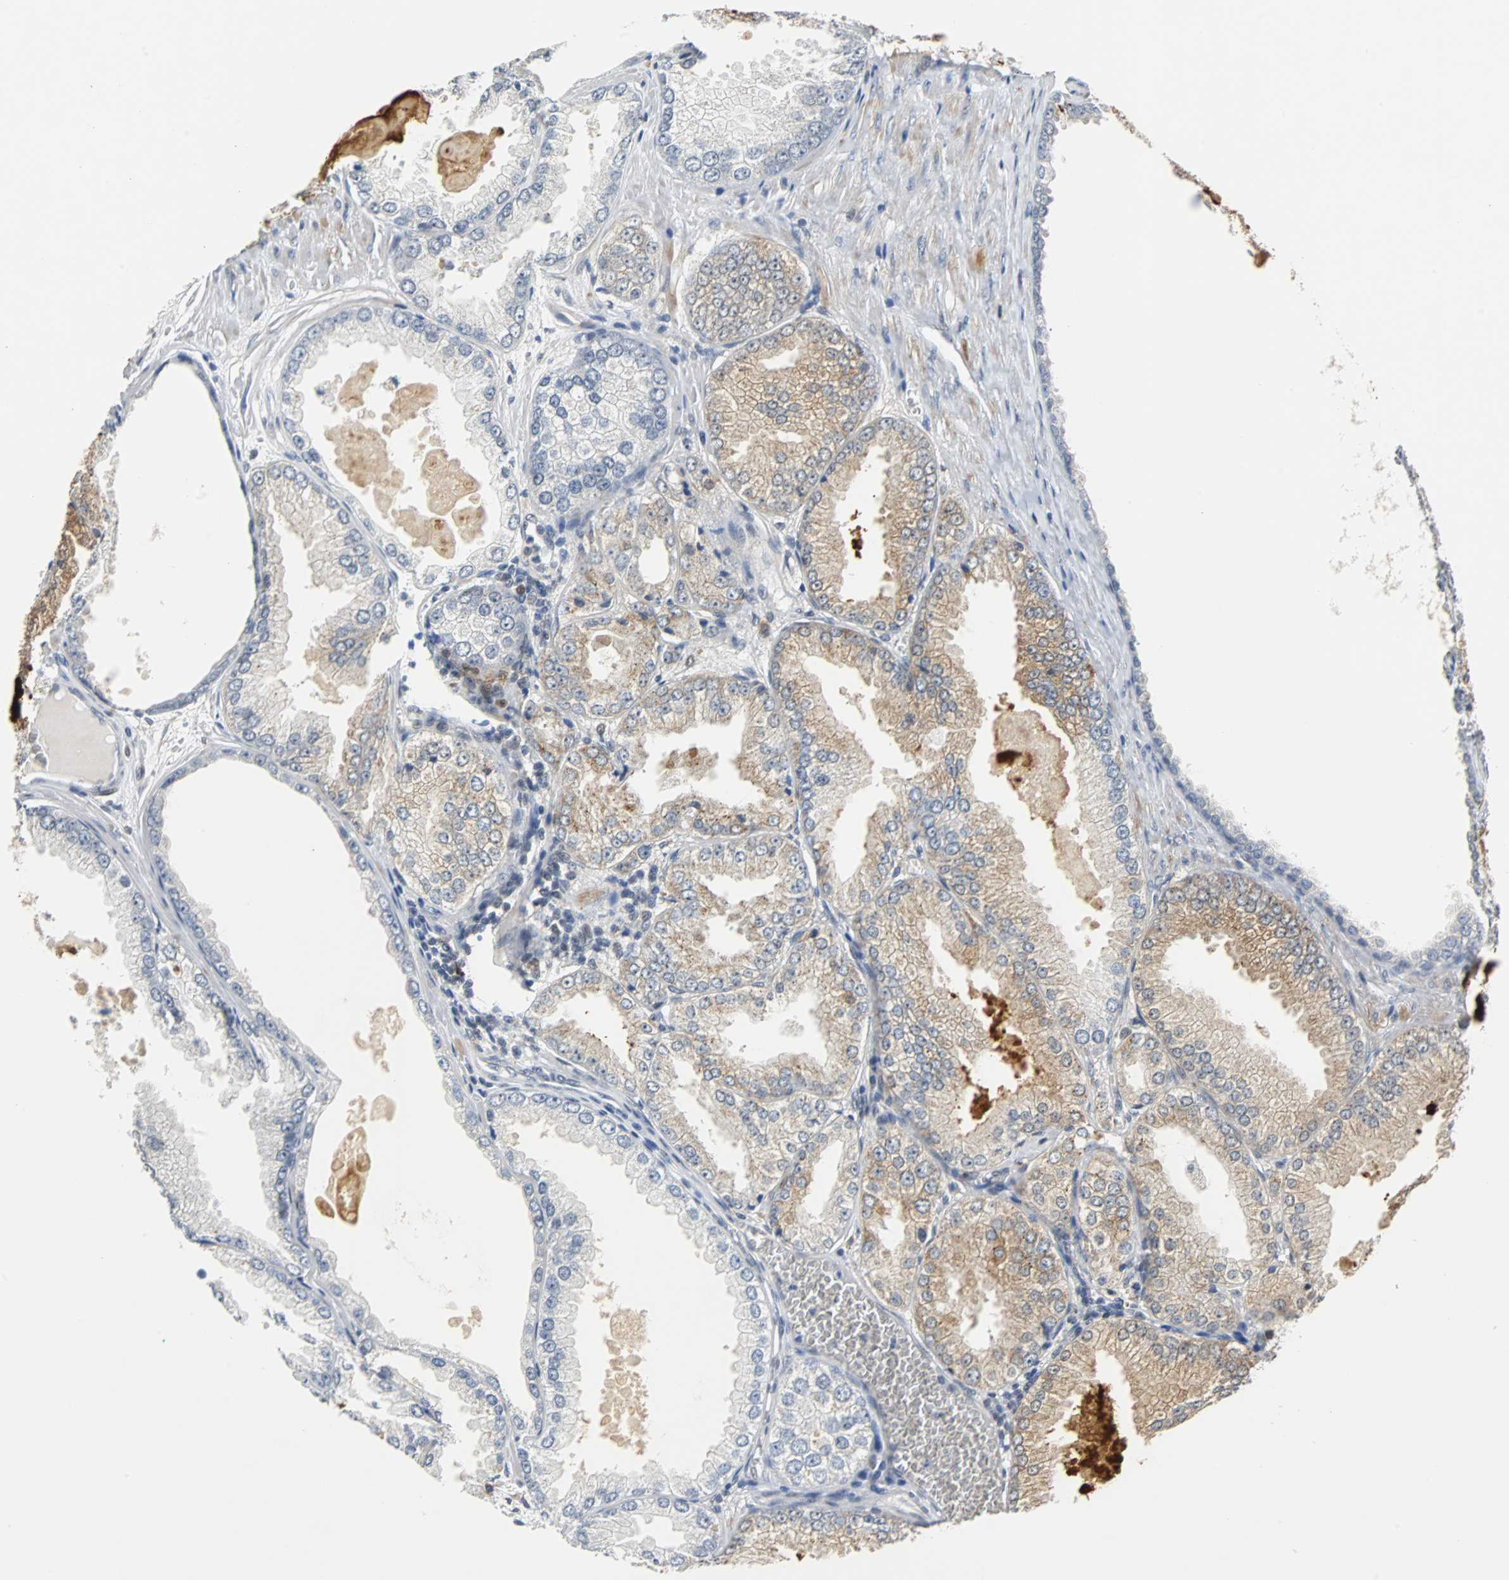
{"staining": {"intensity": "weak", "quantity": "25%-75%", "location": "cytoplasmic/membranous"}, "tissue": "prostate cancer", "cell_type": "Tumor cells", "image_type": "cancer", "snomed": [{"axis": "morphology", "description": "Adenocarcinoma, High grade"}, {"axis": "topography", "description": "Prostate"}], "caption": "The photomicrograph demonstrates a brown stain indicating the presence of a protein in the cytoplasmic/membranous of tumor cells in prostate cancer (high-grade adenocarcinoma).", "gene": "HLX", "patient": {"sex": "male", "age": 61}}